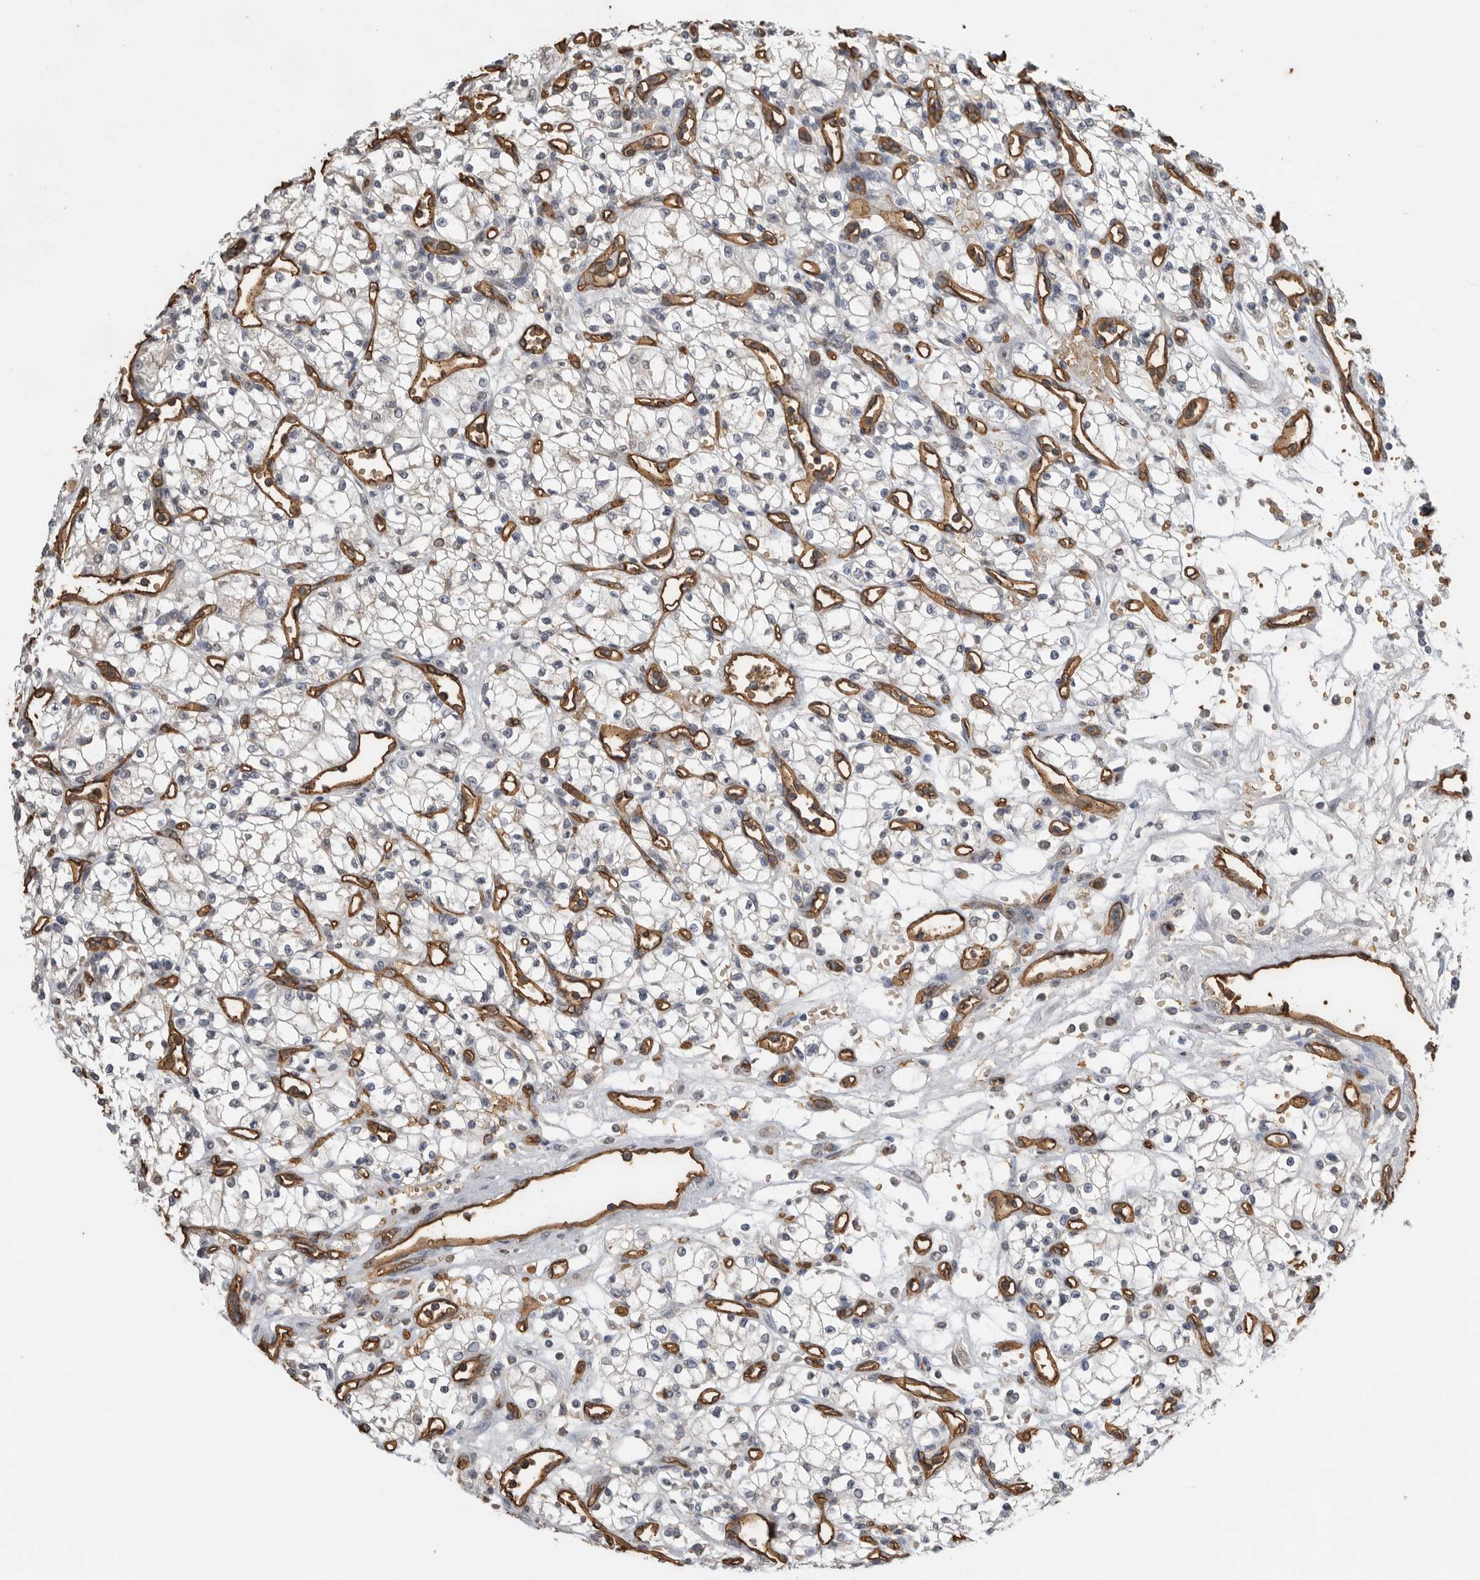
{"staining": {"intensity": "negative", "quantity": "none", "location": "none"}, "tissue": "renal cancer", "cell_type": "Tumor cells", "image_type": "cancer", "snomed": [{"axis": "morphology", "description": "Normal tissue, NOS"}, {"axis": "morphology", "description": "Adenocarcinoma, NOS"}, {"axis": "topography", "description": "Kidney"}], "caption": "This is an IHC micrograph of human adenocarcinoma (renal). There is no positivity in tumor cells.", "gene": "IL27", "patient": {"sex": "male", "age": 59}}